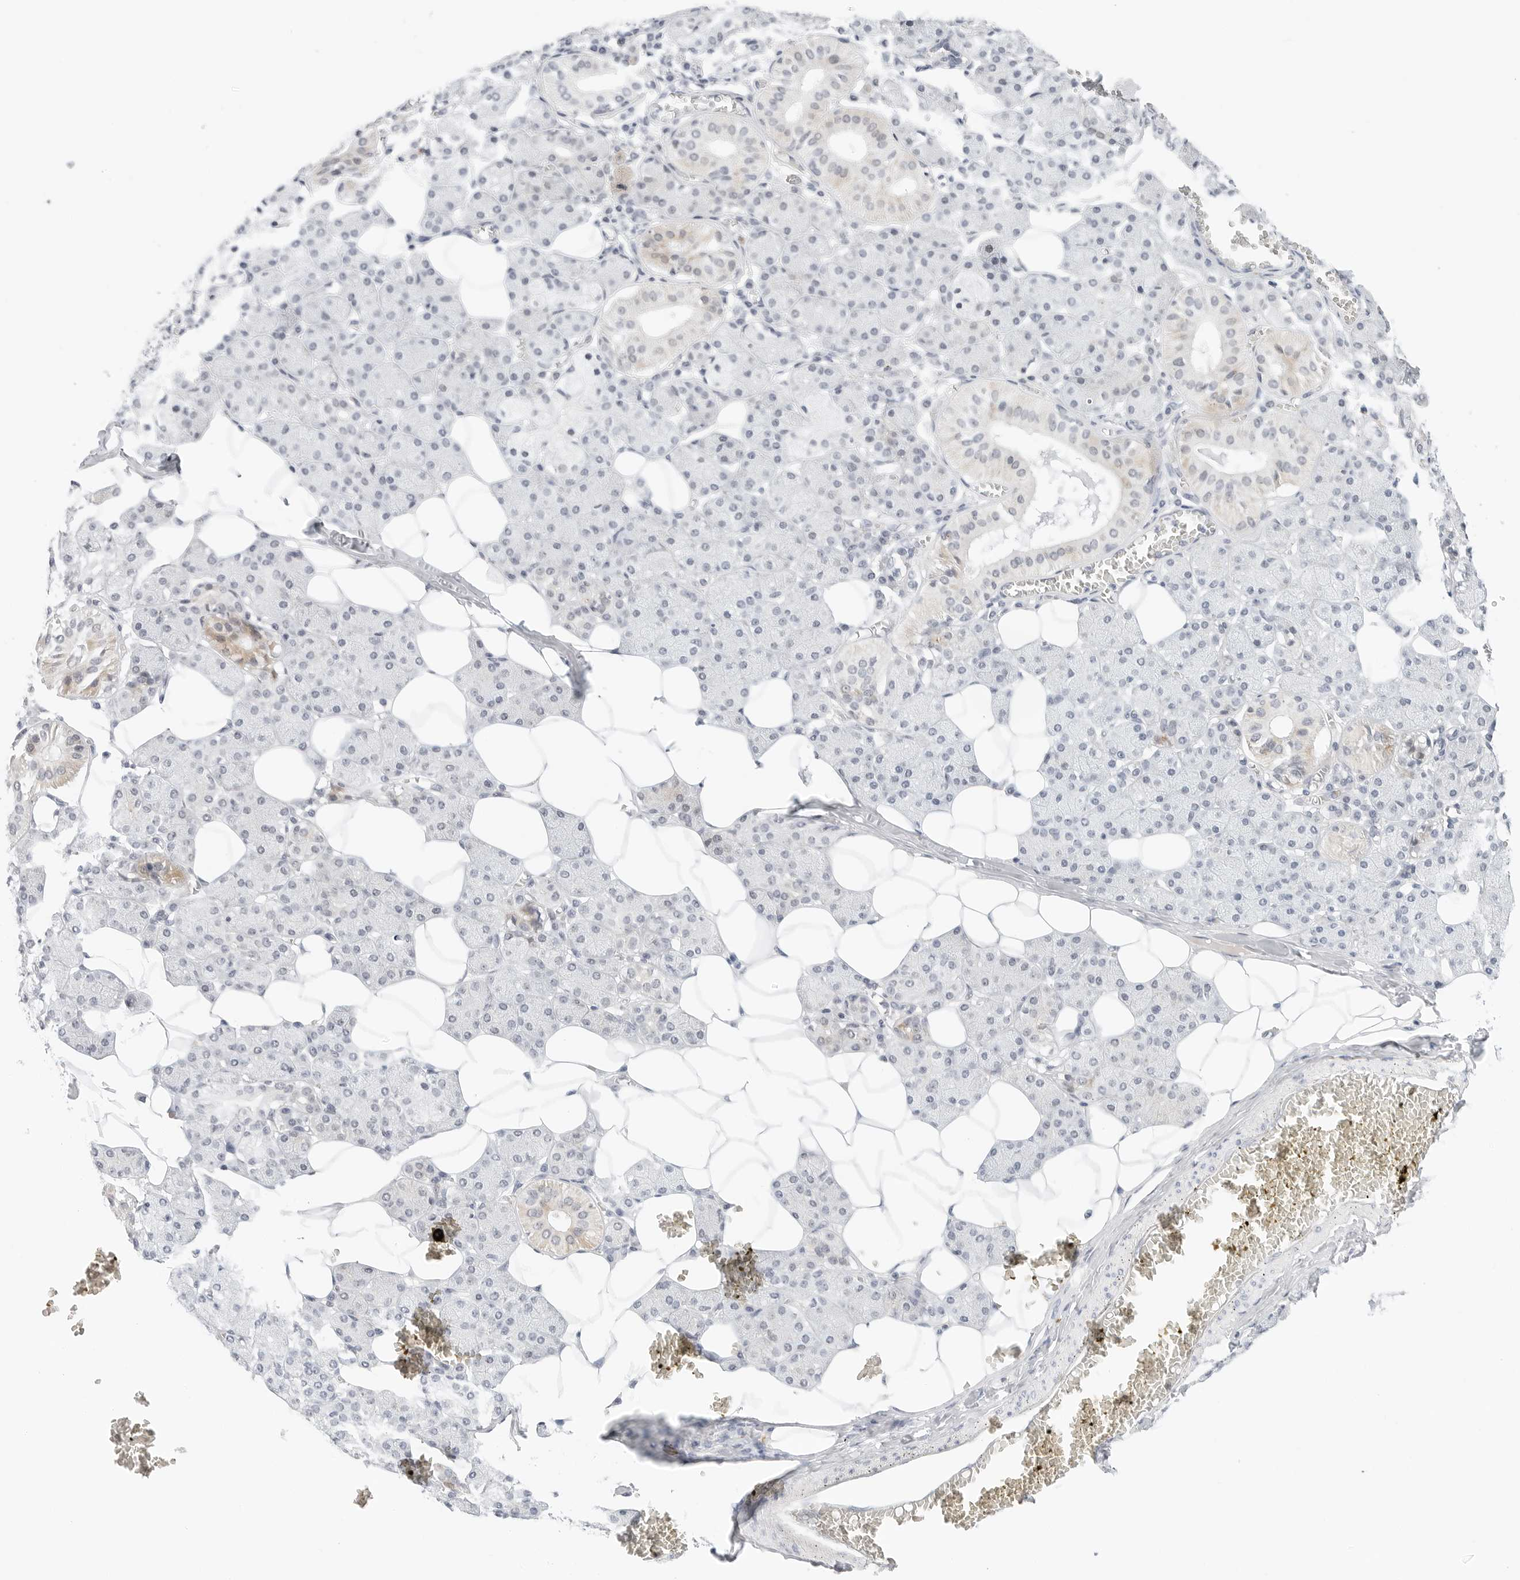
{"staining": {"intensity": "weak", "quantity": "<25%", "location": "cytoplasmic/membranous"}, "tissue": "salivary gland", "cell_type": "Glandular cells", "image_type": "normal", "snomed": [{"axis": "morphology", "description": "Normal tissue, NOS"}, {"axis": "topography", "description": "Salivary gland"}], "caption": "The micrograph demonstrates no significant positivity in glandular cells of salivary gland. (IHC, brightfield microscopy, high magnification).", "gene": "TSEN2", "patient": {"sex": "female", "age": 33}}